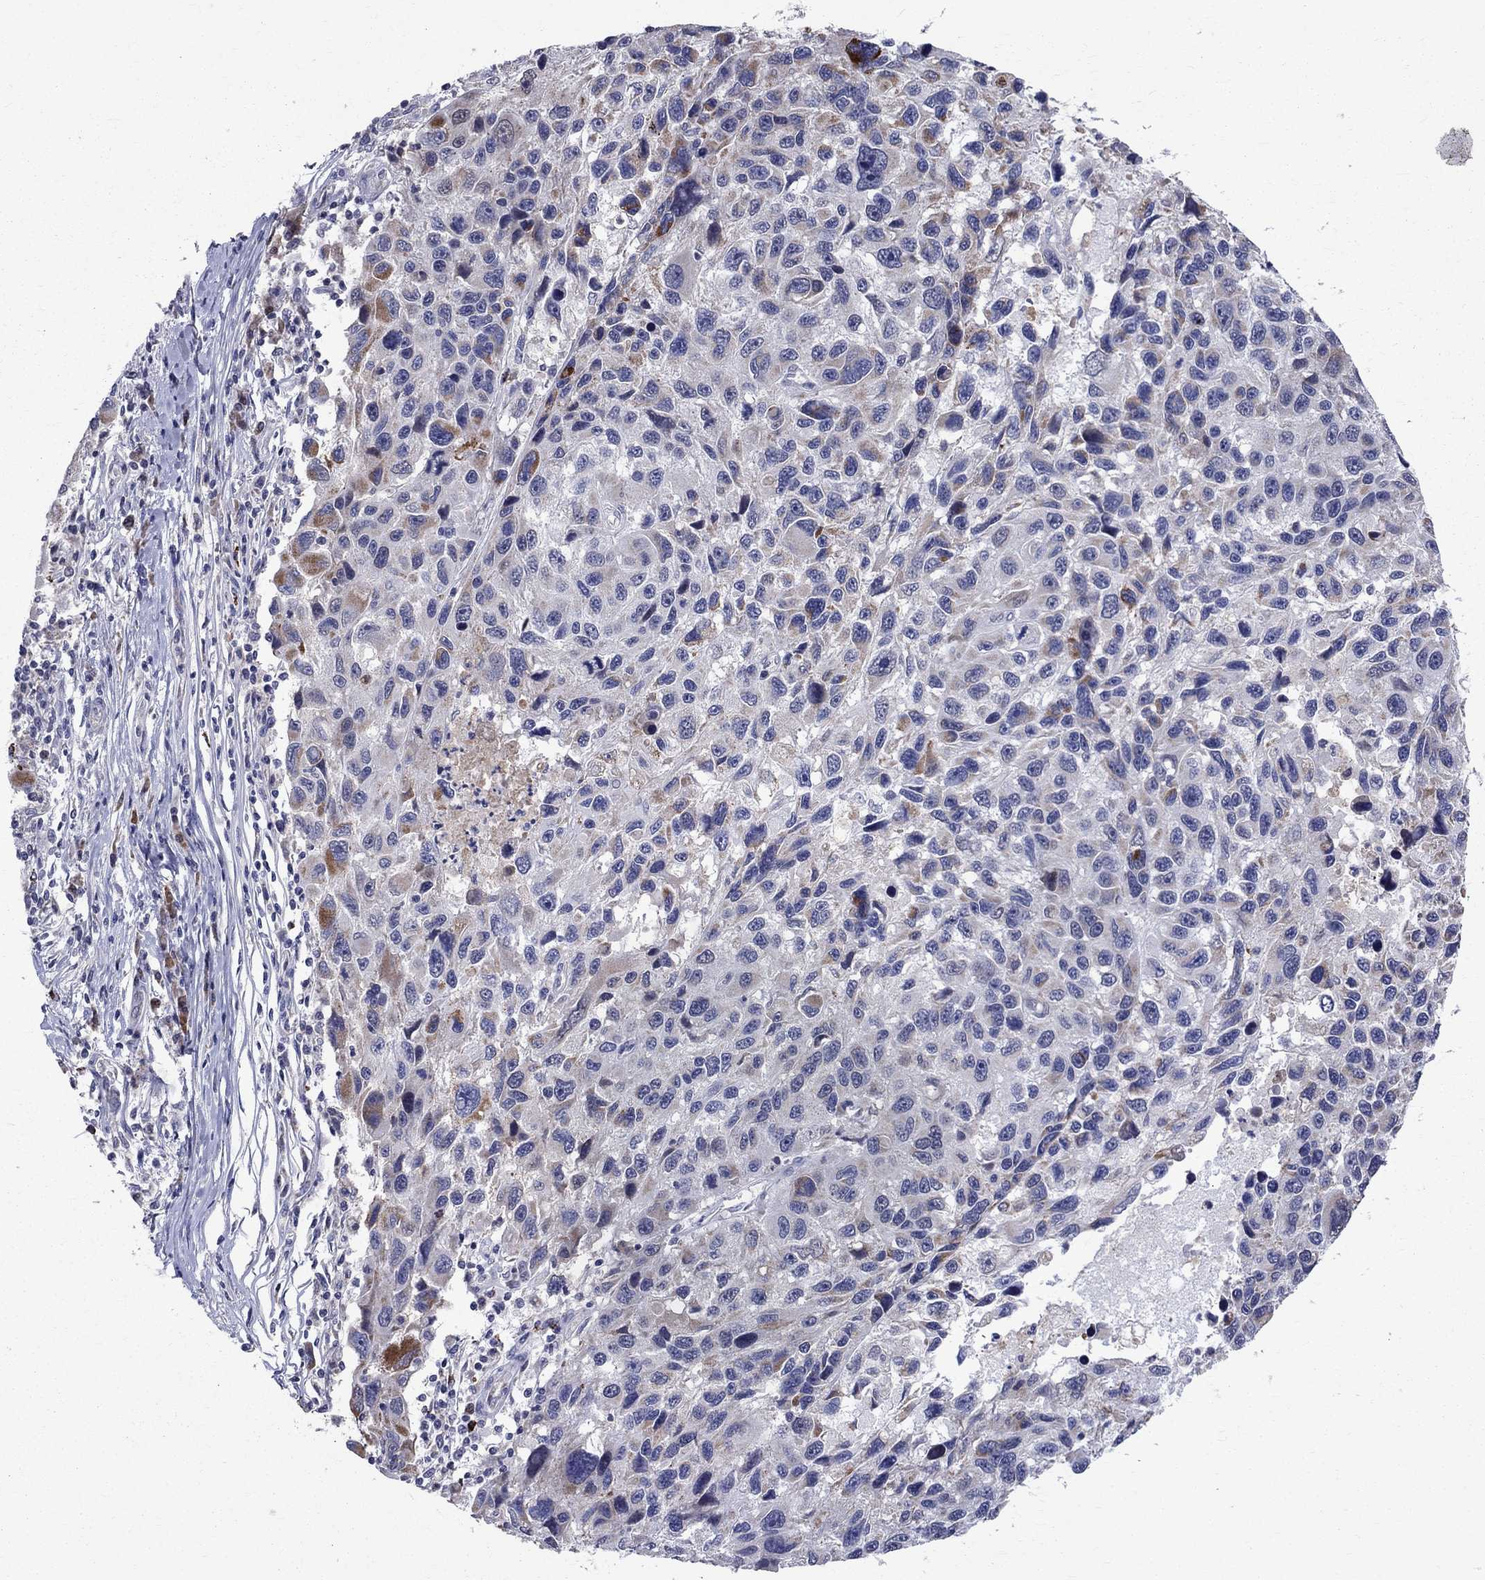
{"staining": {"intensity": "strong", "quantity": "25%-75%", "location": "cytoplasmic/membranous"}, "tissue": "melanoma", "cell_type": "Tumor cells", "image_type": "cancer", "snomed": [{"axis": "morphology", "description": "Malignant melanoma, NOS"}, {"axis": "topography", "description": "Skin"}], "caption": "Malignant melanoma stained for a protein (brown) exhibits strong cytoplasmic/membranous positive positivity in approximately 25%-75% of tumor cells.", "gene": "SLC4A10", "patient": {"sex": "male", "age": 53}}